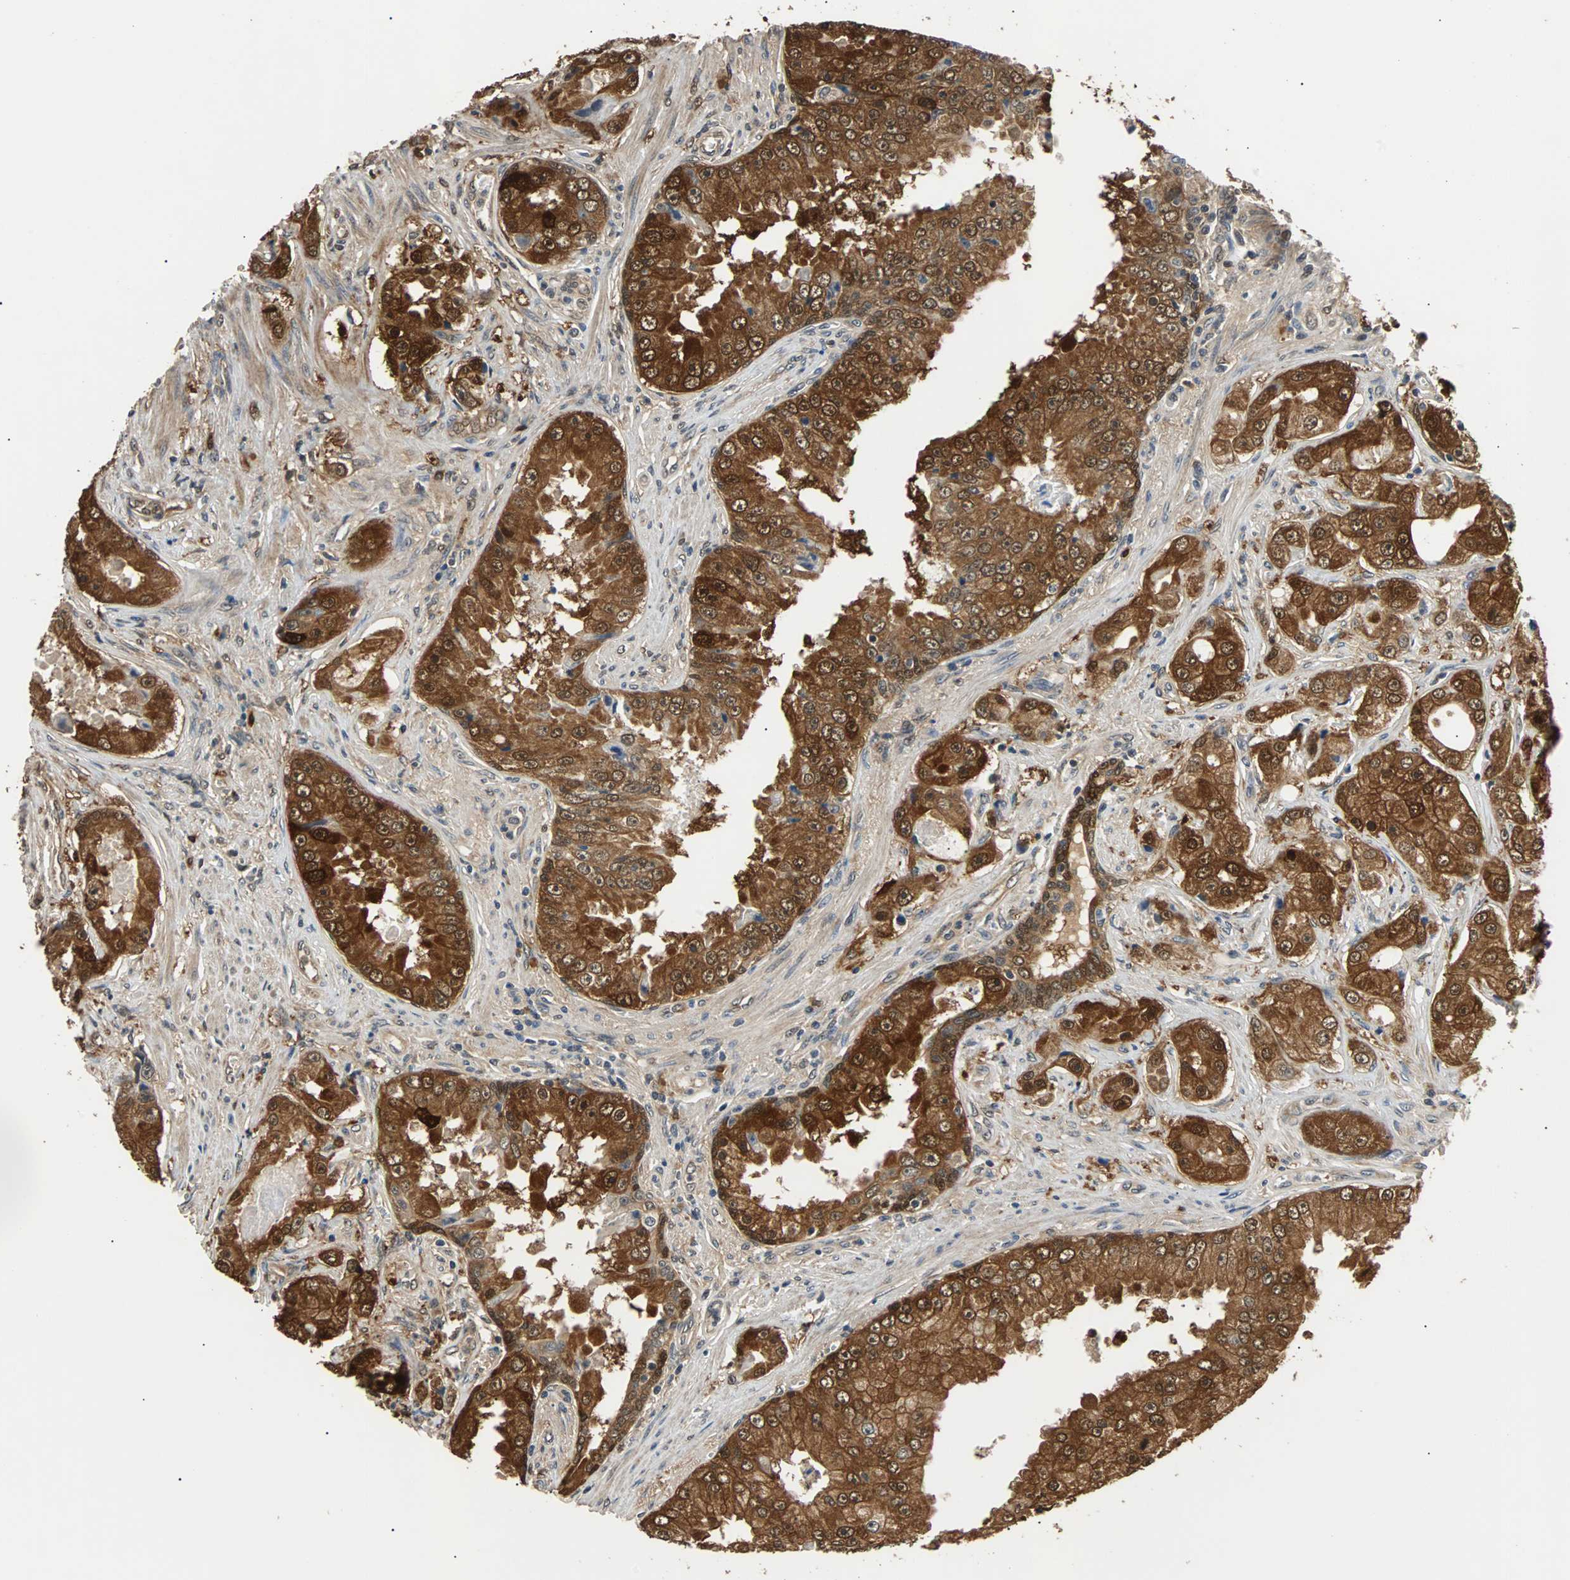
{"staining": {"intensity": "strong", "quantity": ">75%", "location": "cytoplasmic/membranous,nuclear"}, "tissue": "prostate cancer", "cell_type": "Tumor cells", "image_type": "cancer", "snomed": [{"axis": "morphology", "description": "Adenocarcinoma, High grade"}, {"axis": "topography", "description": "Prostate"}], "caption": "Prostate cancer (high-grade adenocarcinoma) tissue displays strong cytoplasmic/membranous and nuclear staining in approximately >75% of tumor cells", "gene": "PRDX6", "patient": {"sex": "male", "age": 73}}